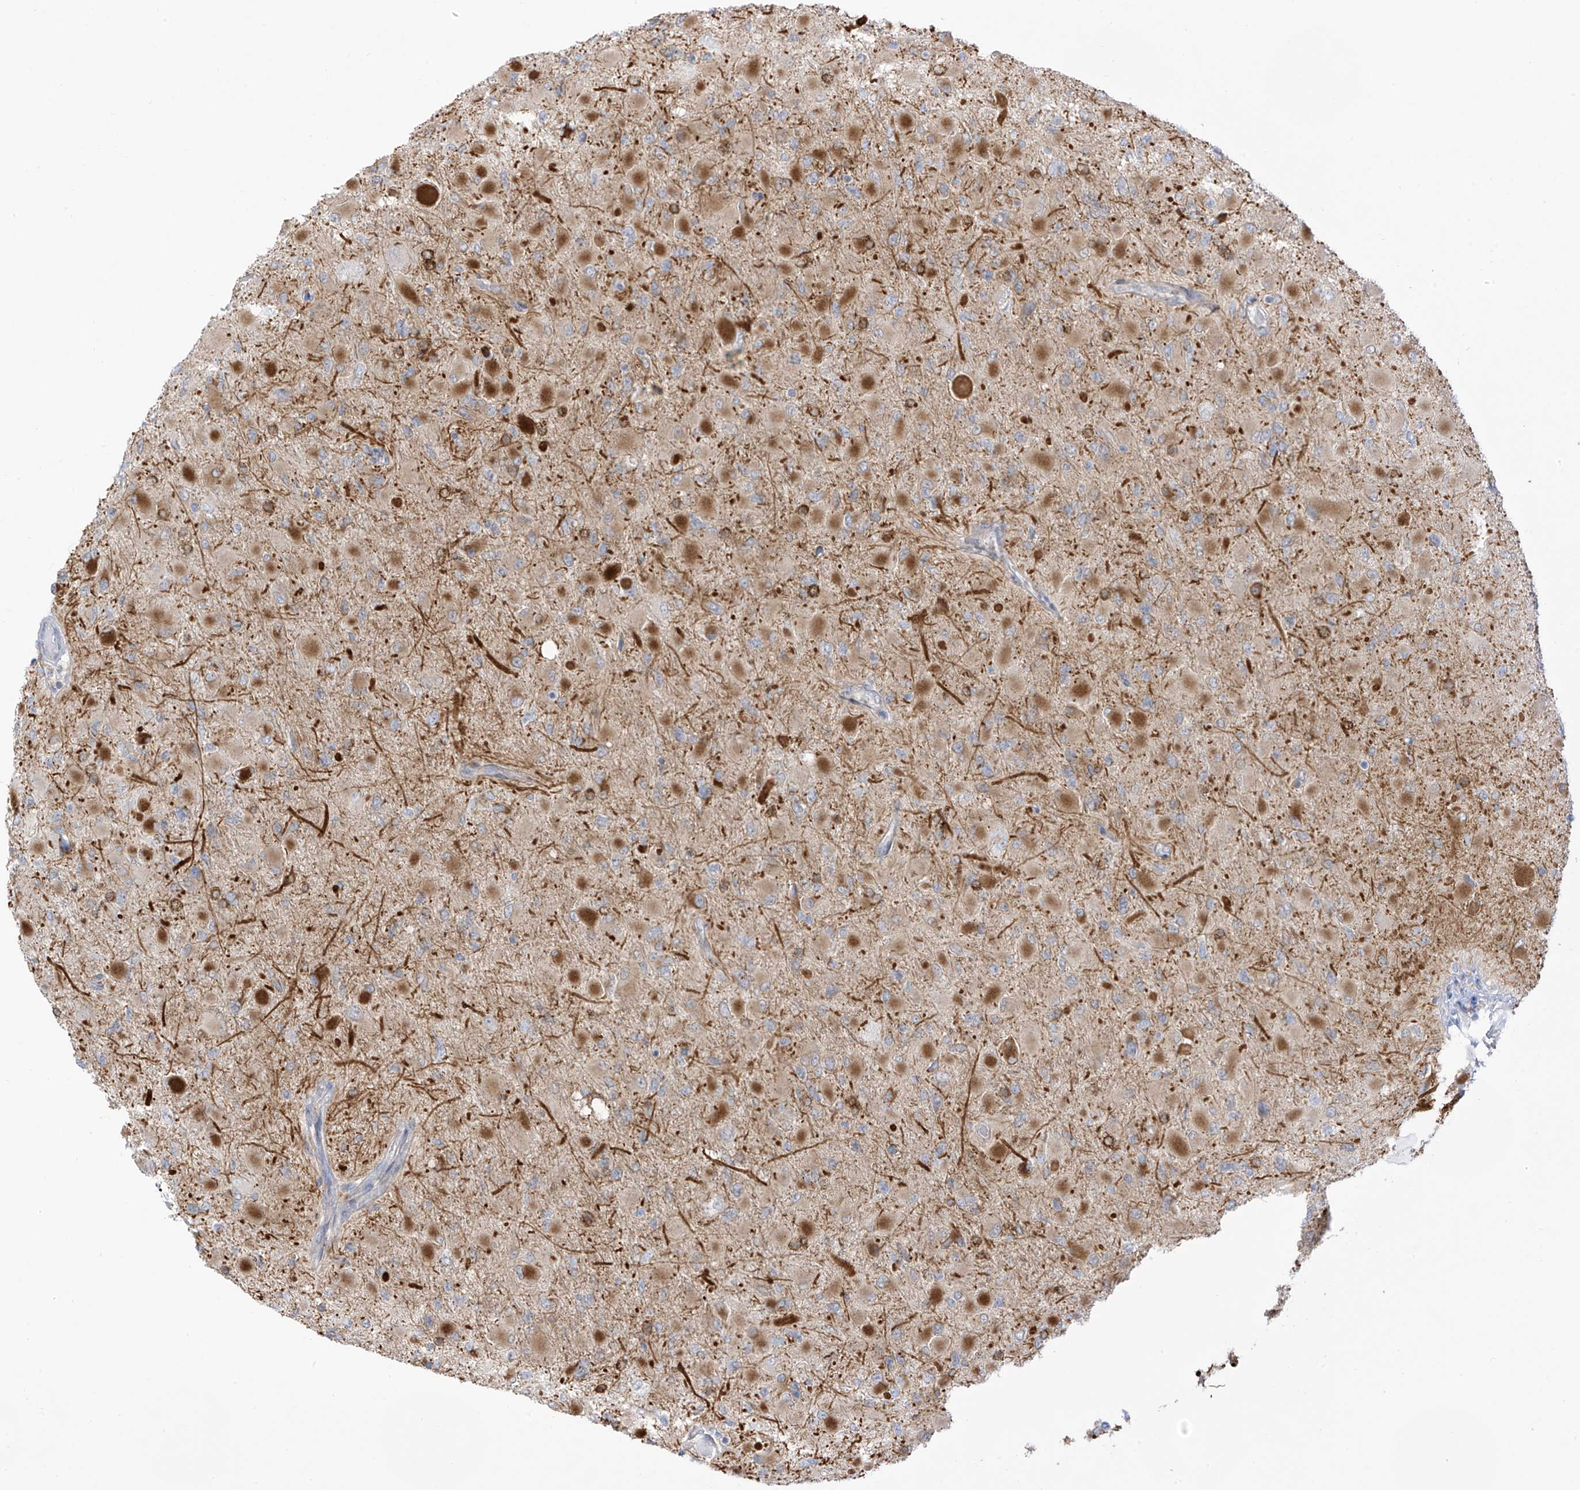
{"staining": {"intensity": "moderate", "quantity": "<25%", "location": "cytoplasmic/membranous"}, "tissue": "glioma", "cell_type": "Tumor cells", "image_type": "cancer", "snomed": [{"axis": "morphology", "description": "Glioma, malignant, High grade"}, {"axis": "topography", "description": "Cerebral cortex"}], "caption": "Glioma stained with DAB immunohistochemistry (IHC) displays low levels of moderate cytoplasmic/membranous expression in about <25% of tumor cells.", "gene": "HS6ST2", "patient": {"sex": "female", "age": 36}}